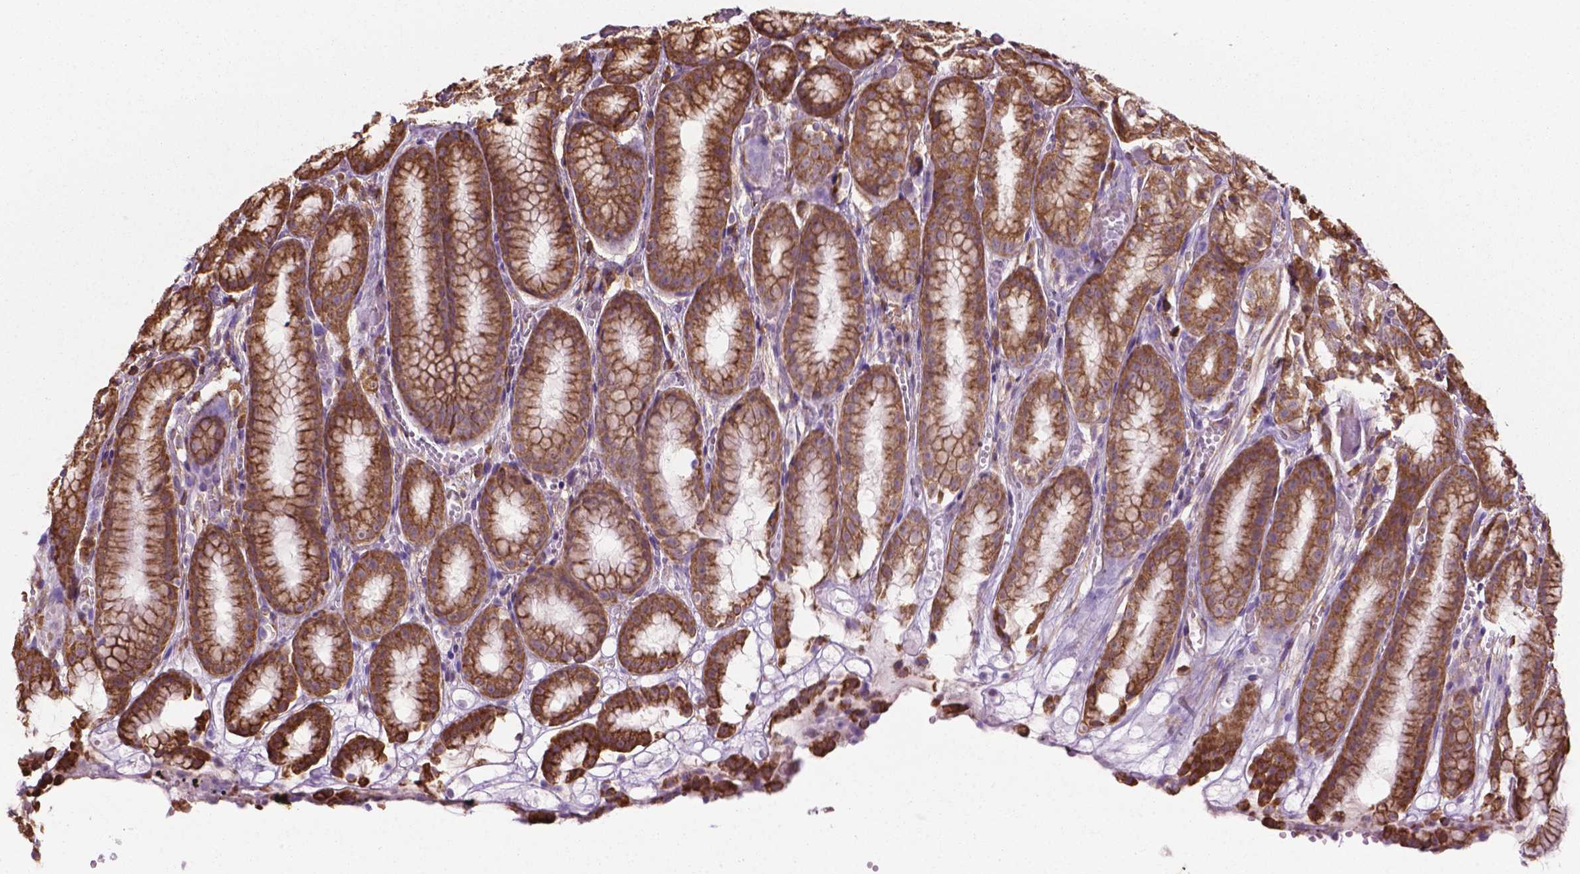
{"staining": {"intensity": "moderate", "quantity": ">75%", "location": "cytoplasmic/membranous"}, "tissue": "stomach", "cell_type": "Glandular cells", "image_type": "normal", "snomed": [{"axis": "morphology", "description": "Normal tissue, NOS"}, {"axis": "topography", "description": "Stomach"}], "caption": "DAB (3,3'-diaminobenzidine) immunohistochemical staining of unremarkable stomach shows moderate cytoplasmic/membranous protein positivity in approximately >75% of glandular cells. (DAB = brown stain, brightfield microscopy at high magnification).", "gene": "RPL29", "patient": {"sex": "male", "age": 70}}